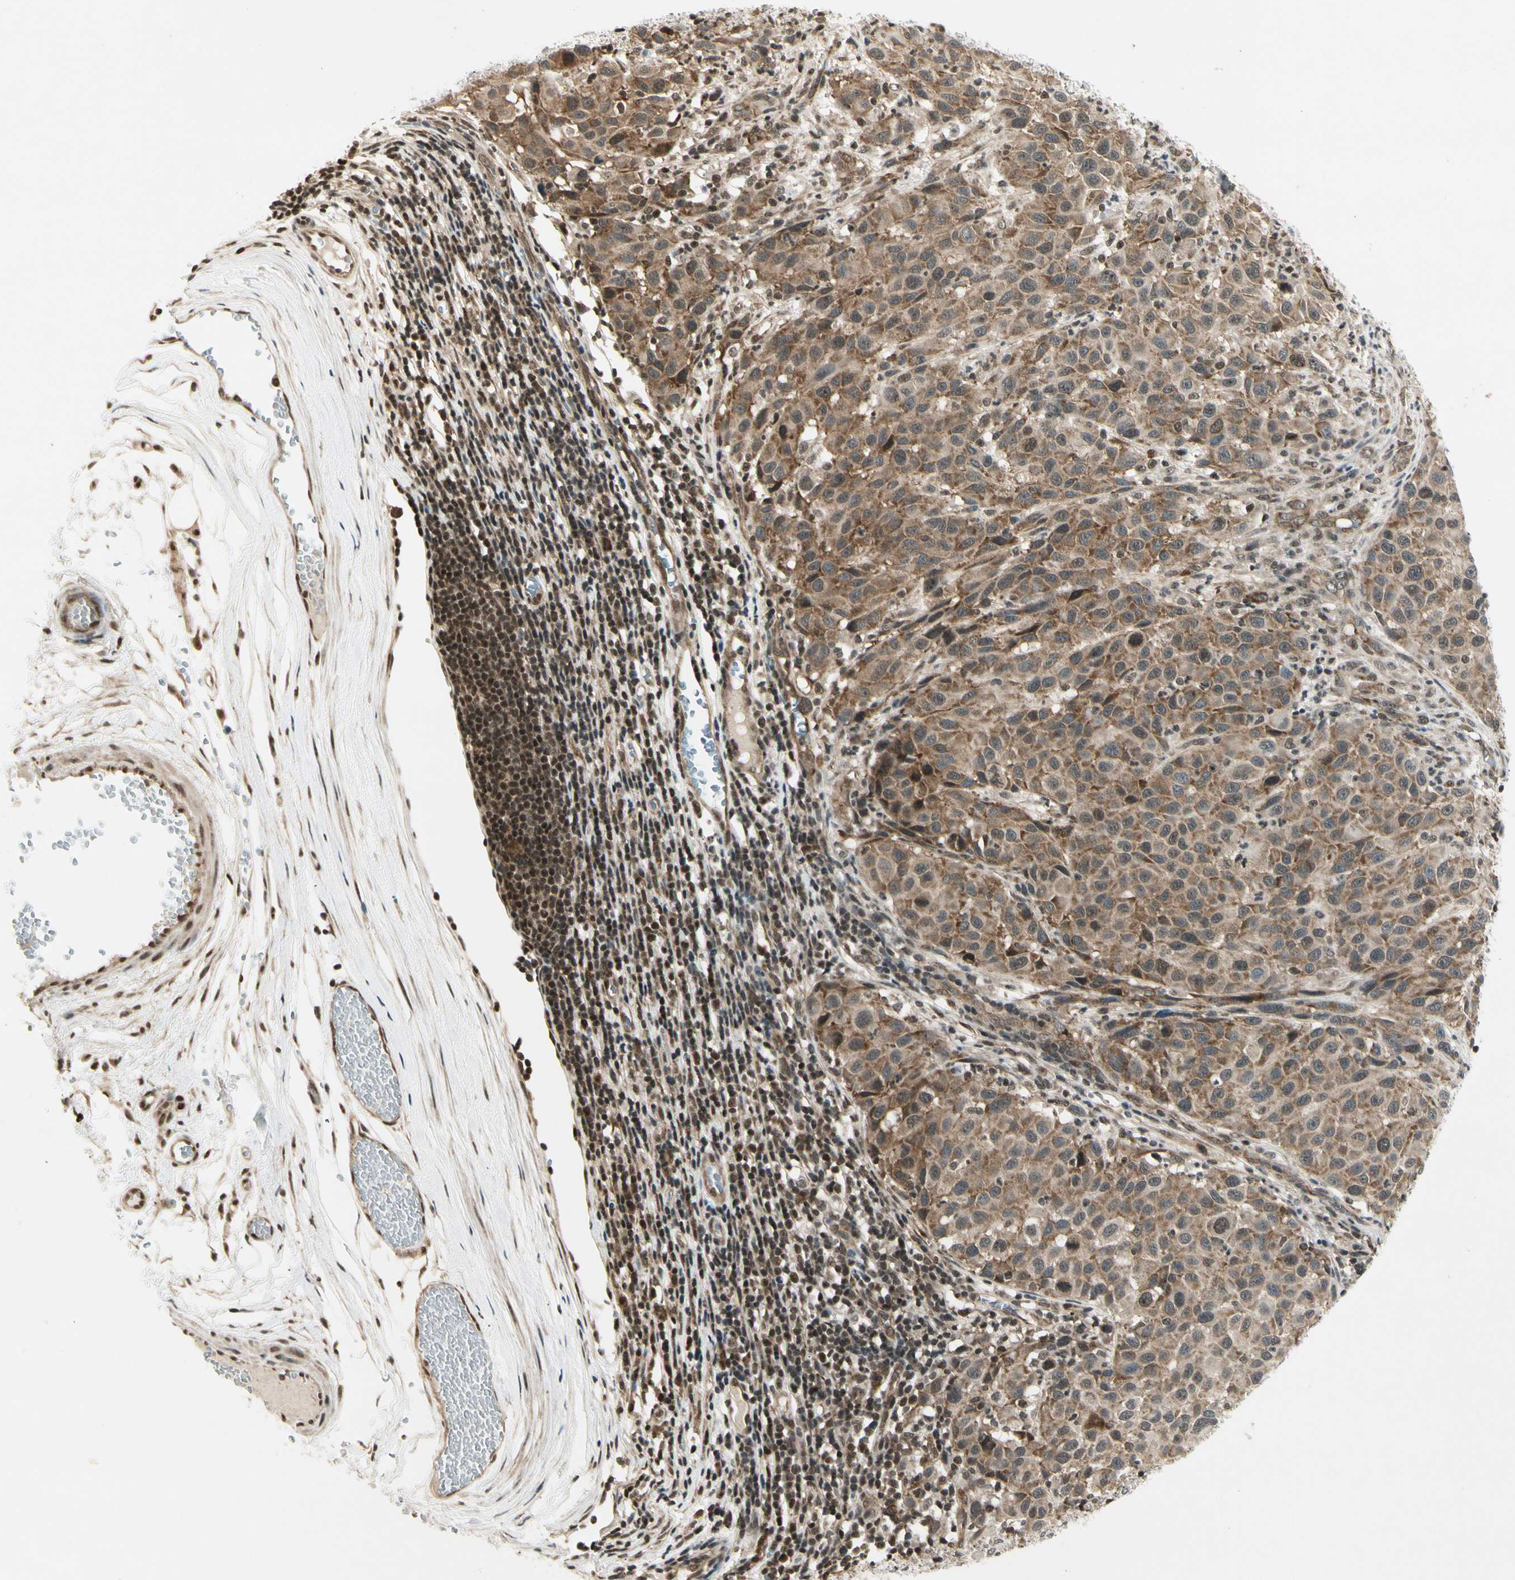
{"staining": {"intensity": "moderate", "quantity": ">75%", "location": "cytoplasmic/membranous"}, "tissue": "melanoma", "cell_type": "Tumor cells", "image_type": "cancer", "snomed": [{"axis": "morphology", "description": "Malignant melanoma, Metastatic site"}, {"axis": "topography", "description": "Lymph node"}], "caption": "This histopathology image reveals immunohistochemistry (IHC) staining of human melanoma, with medium moderate cytoplasmic/membranous staining in approximately >75% of tumor cells.", "gene": "SMN2", "patient": {"sex": "male", "age": 61}}